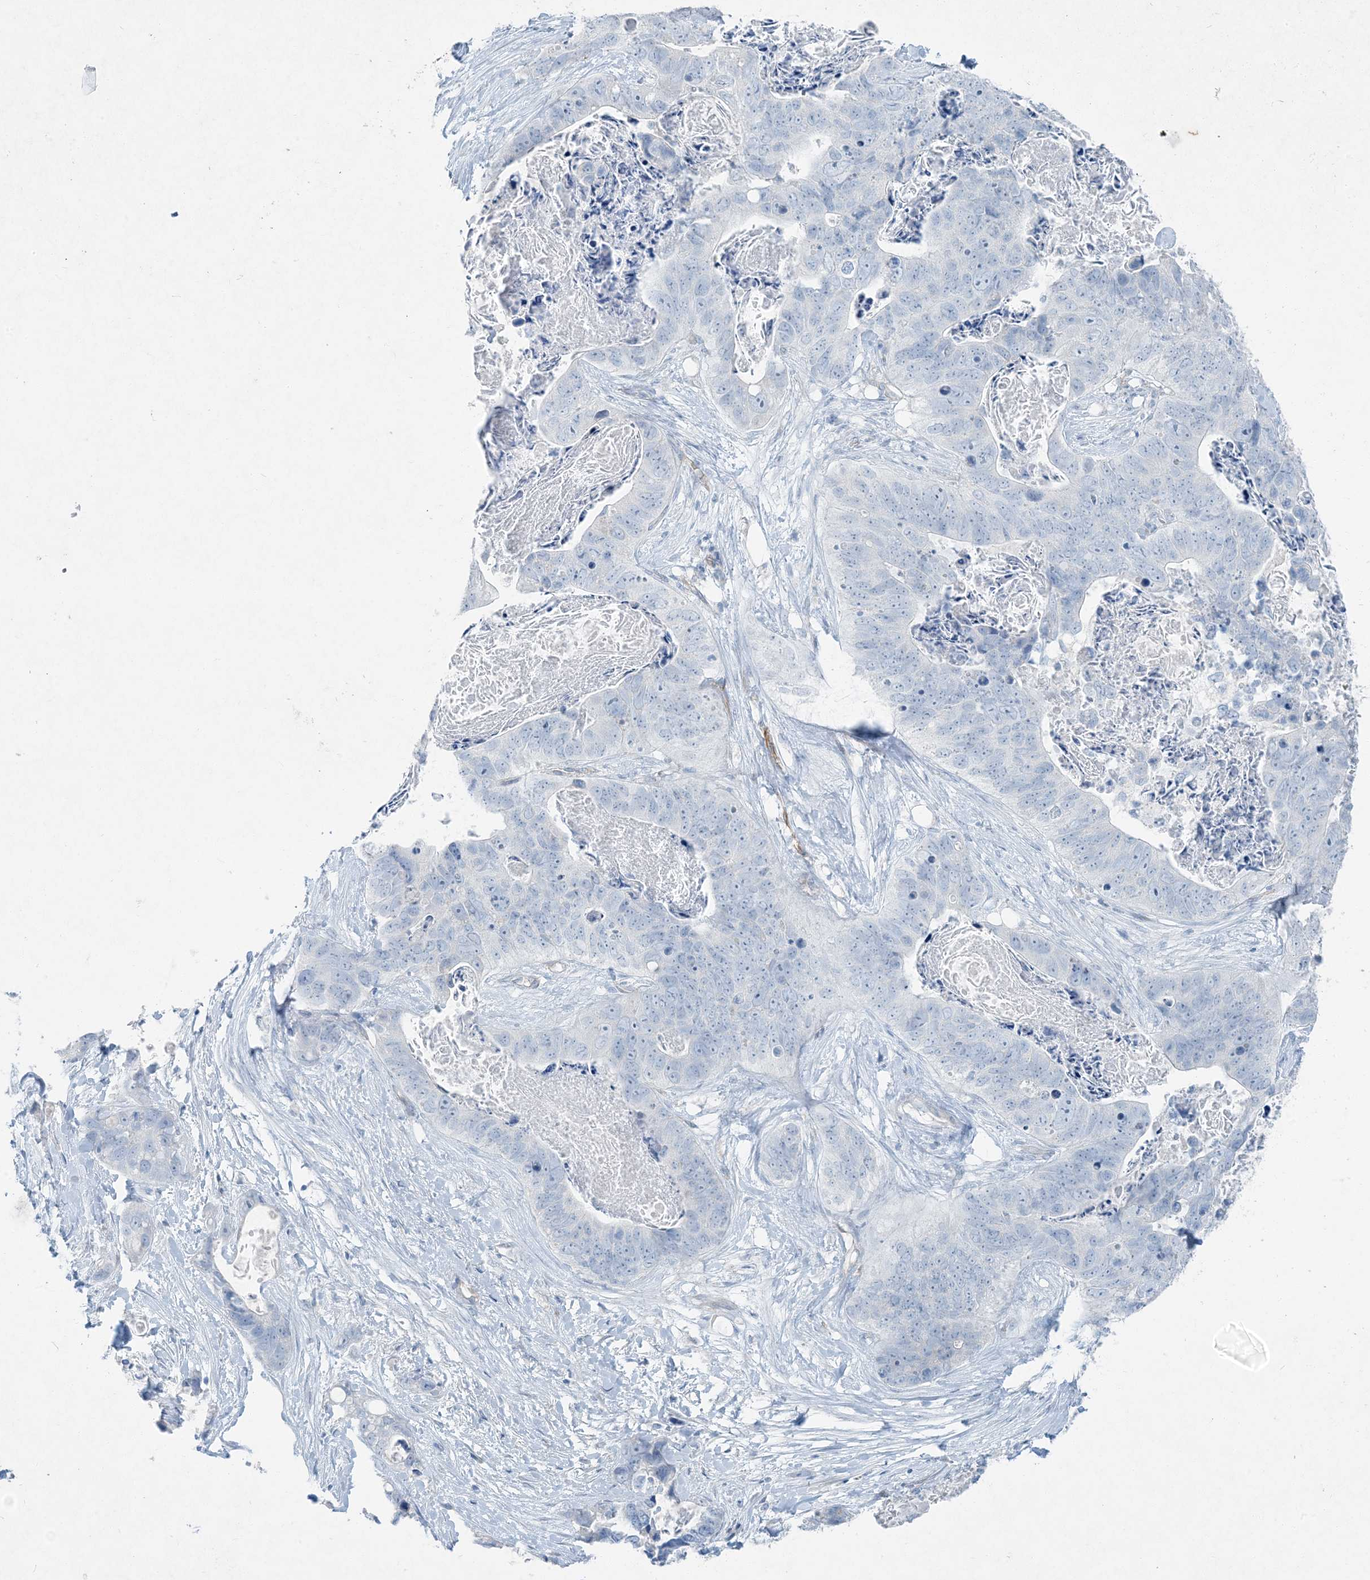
{"staining": {"intensity": "negative", "quantity": "none", "location": "none"}, "tissue": "stomach cancer", "cell_type": "Tumor cells", "image_type": "cancer", "snomed": [{"axis": "morphology", "description": "Adenocarcinoma, NOS"}, {"axis": "topography", "description": "Stomach"}], "caption": "IHC histopathology image of human stomach adenocarcinoma stained for a protein (brown), which shows no expression in tumor cells.", "gene": "PGM5", "patient": {"sex": "female", "age": 89}}